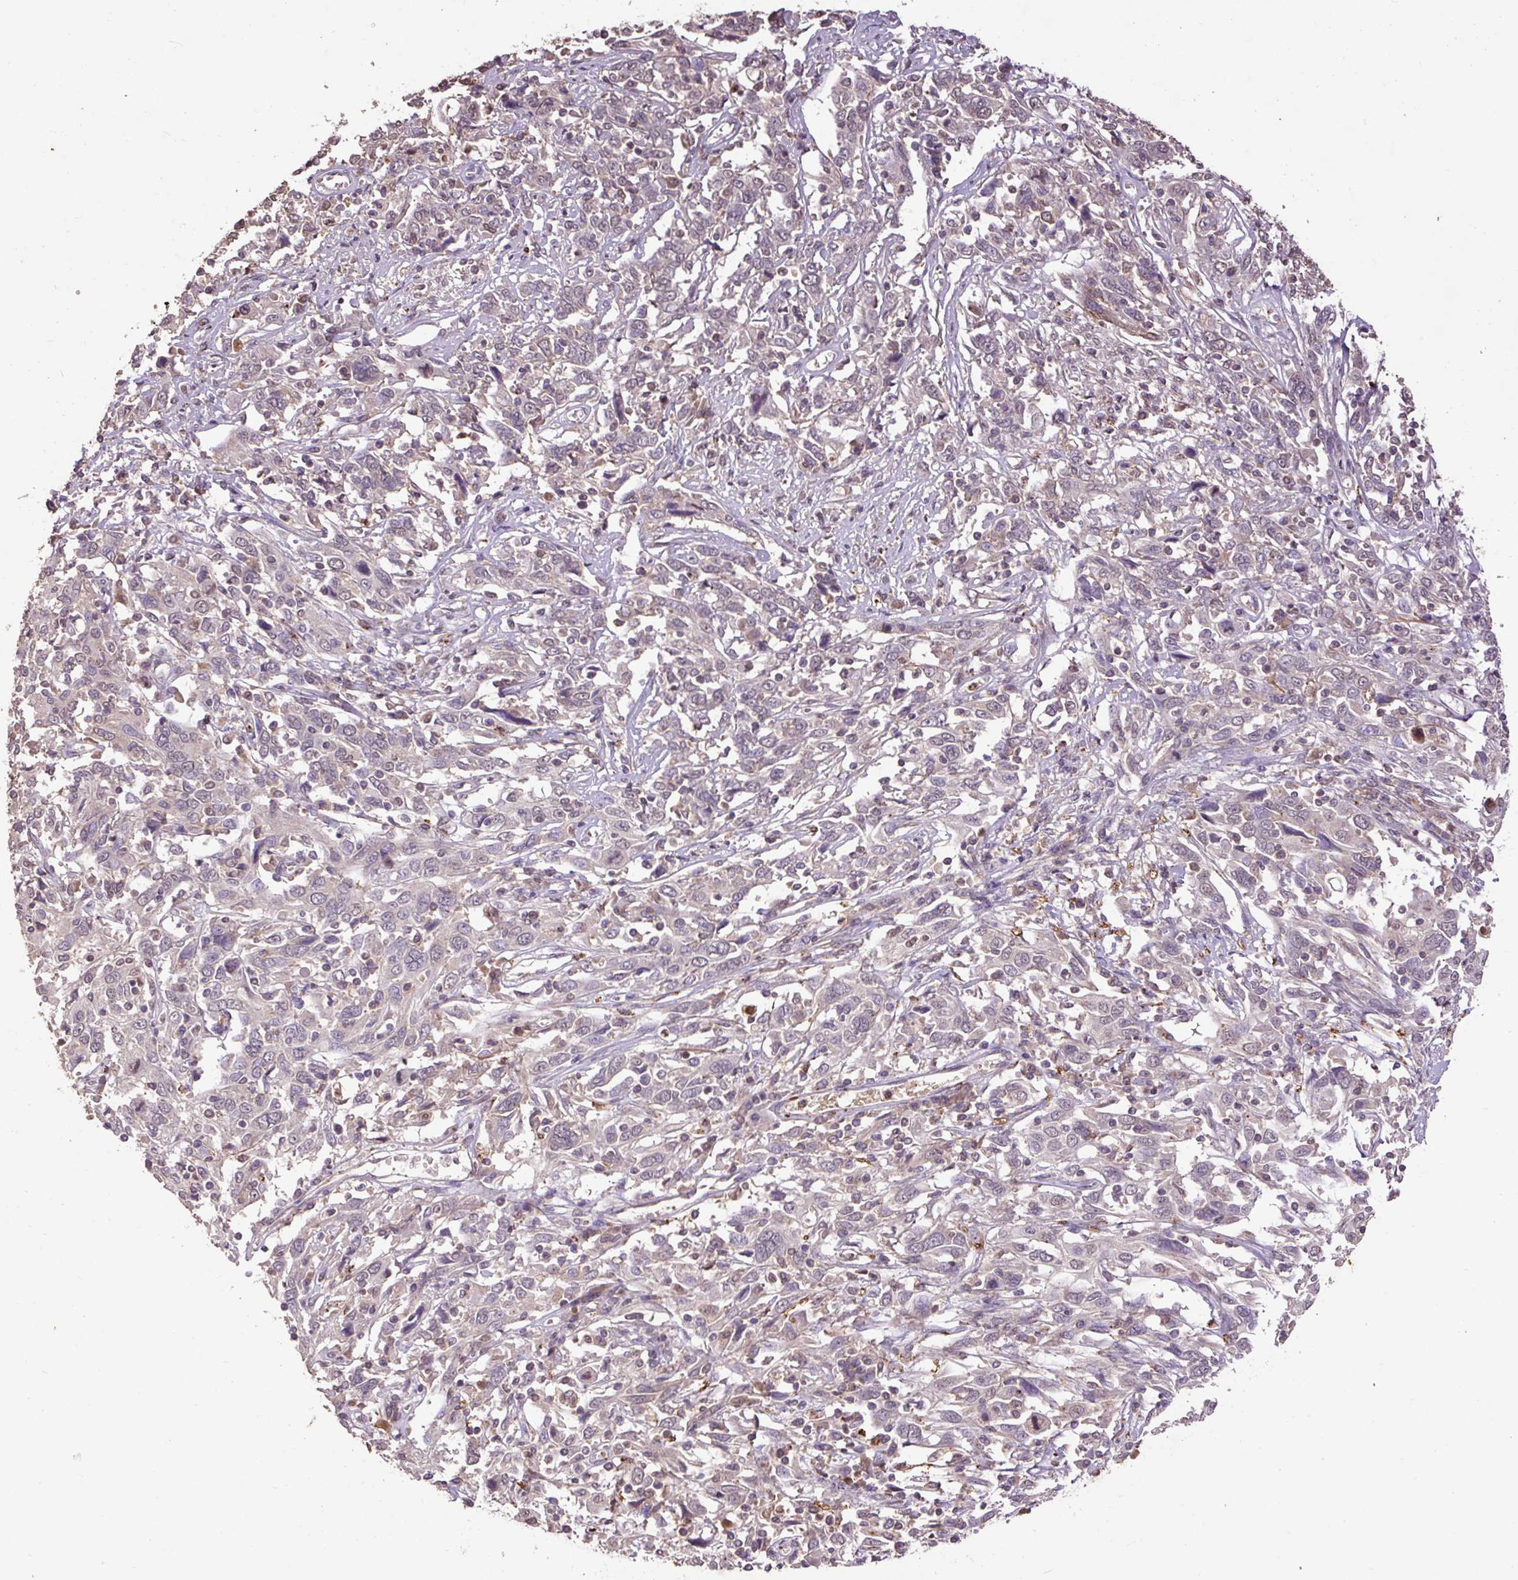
{"staining": {"intensity": "negative", "quantity": "none", "location": "none"}, "tissue": "cervical cancer", "cell_type": "Tumor cells", "image_type": "cancer", "snomed": [{"axis": "morphology", "description": "Squamous cell carcinoma, NOS"}, {"axis": "topography", "description": "Cervix"}], "caption": "Immunohistochemistry of human cervical cancer (squamous cell carcinoma) reveals no staining in tumor cells. (Stains: DAB (3,3'-diaminobenzidine) IHC with hematoxylin counter stain, Microscopy: brightfield microscopy at high magnification).", "gene": "LRTM2", "patient": {"sex": "female", "age": 46}}